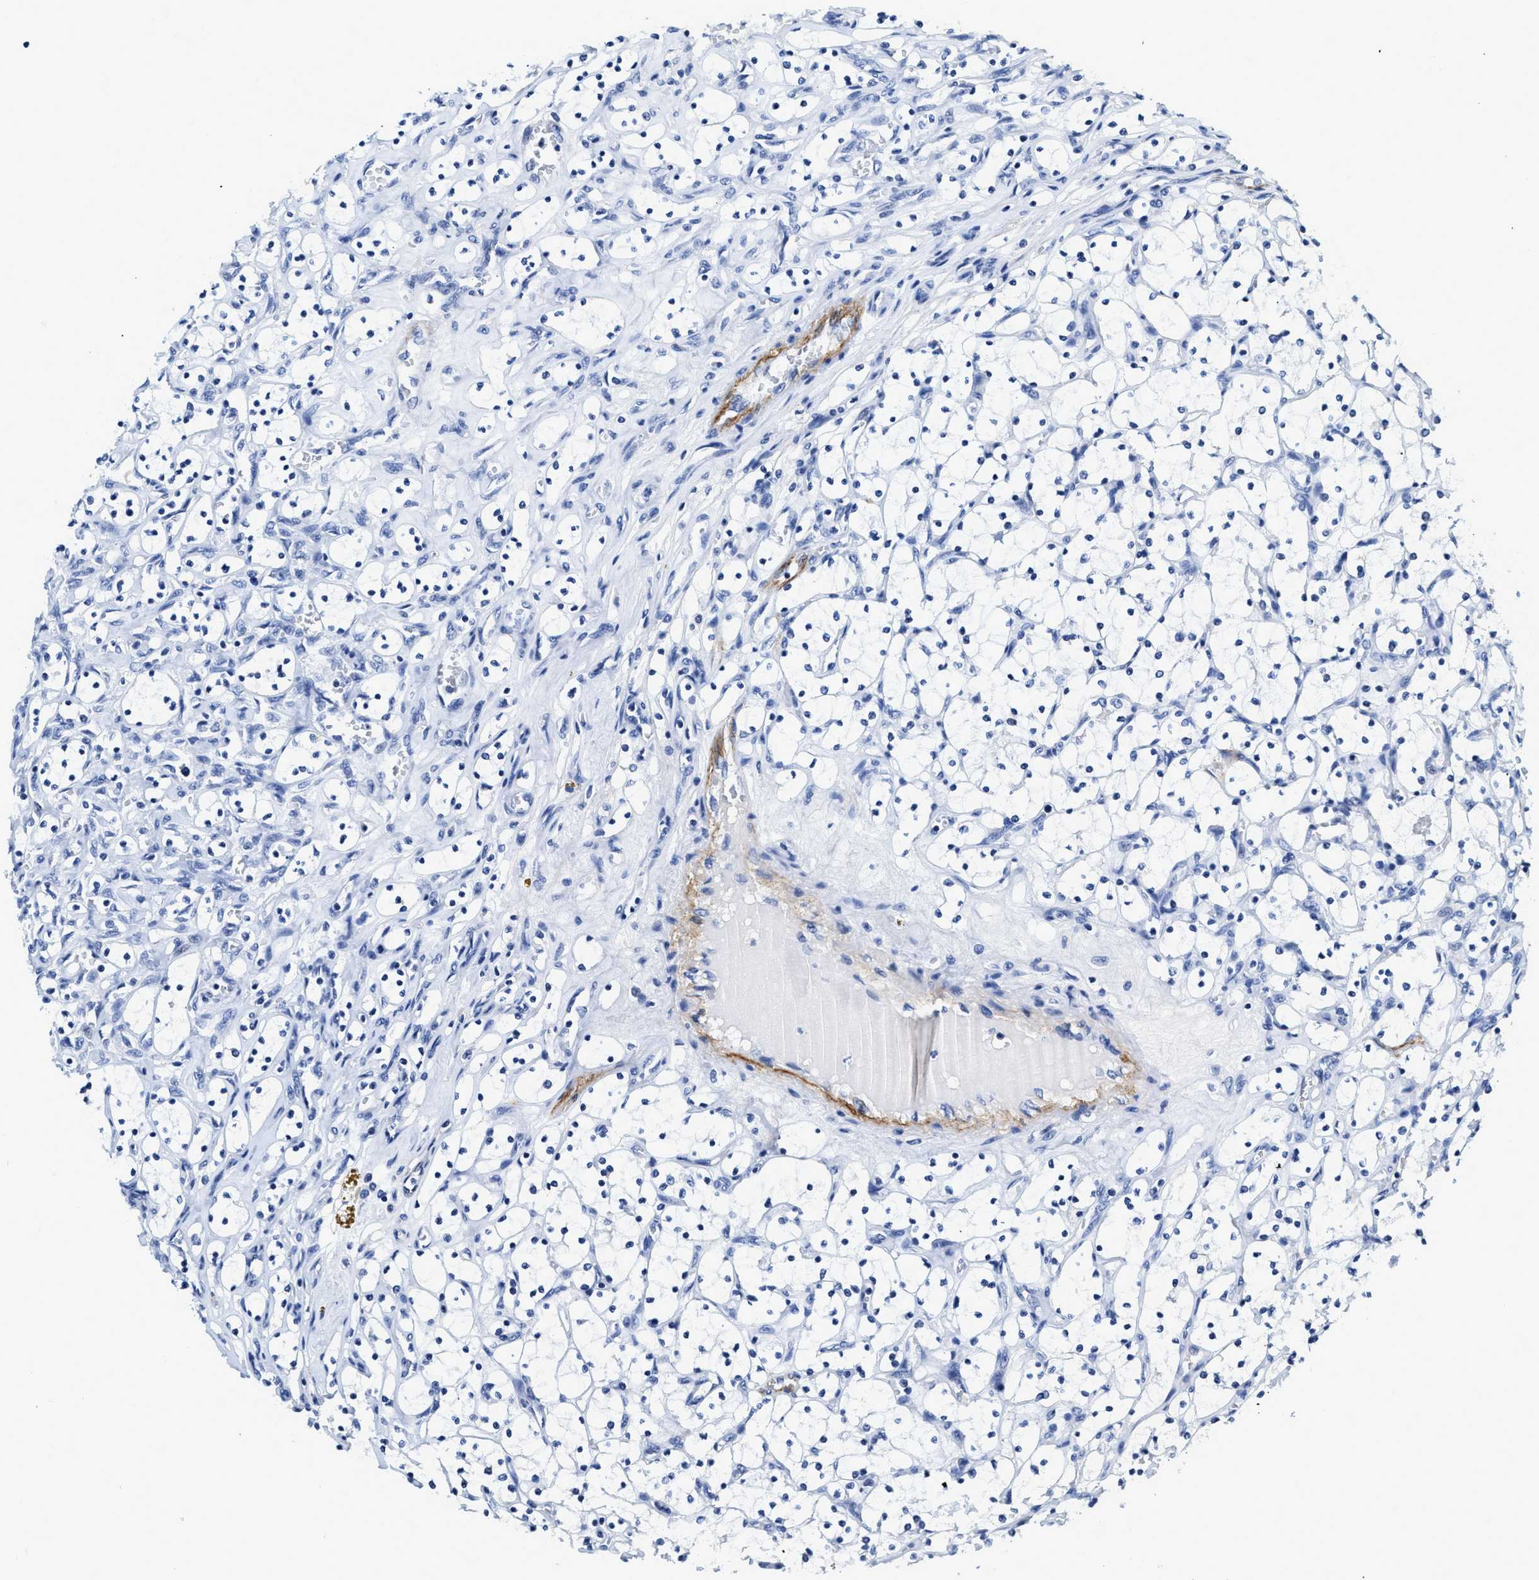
{"staining": {"intensity": "negative", "quantity": "none", "location": "none"}, "tissue": "renal cancer", "cell_type": "Tumor cells", "image_type": "cancer", "snomed": [{"axis": "morphology", "description": "Adenocarcinoma, NOS"}, {"axis": "topography", "description": "Kidney"}], "caption": "Protein analysis of adenocarcinoma (renal) reveals no significant expression in tumor cells.", "gene": "FBLN2", "patient": {"sex": "female", "age": 69}}